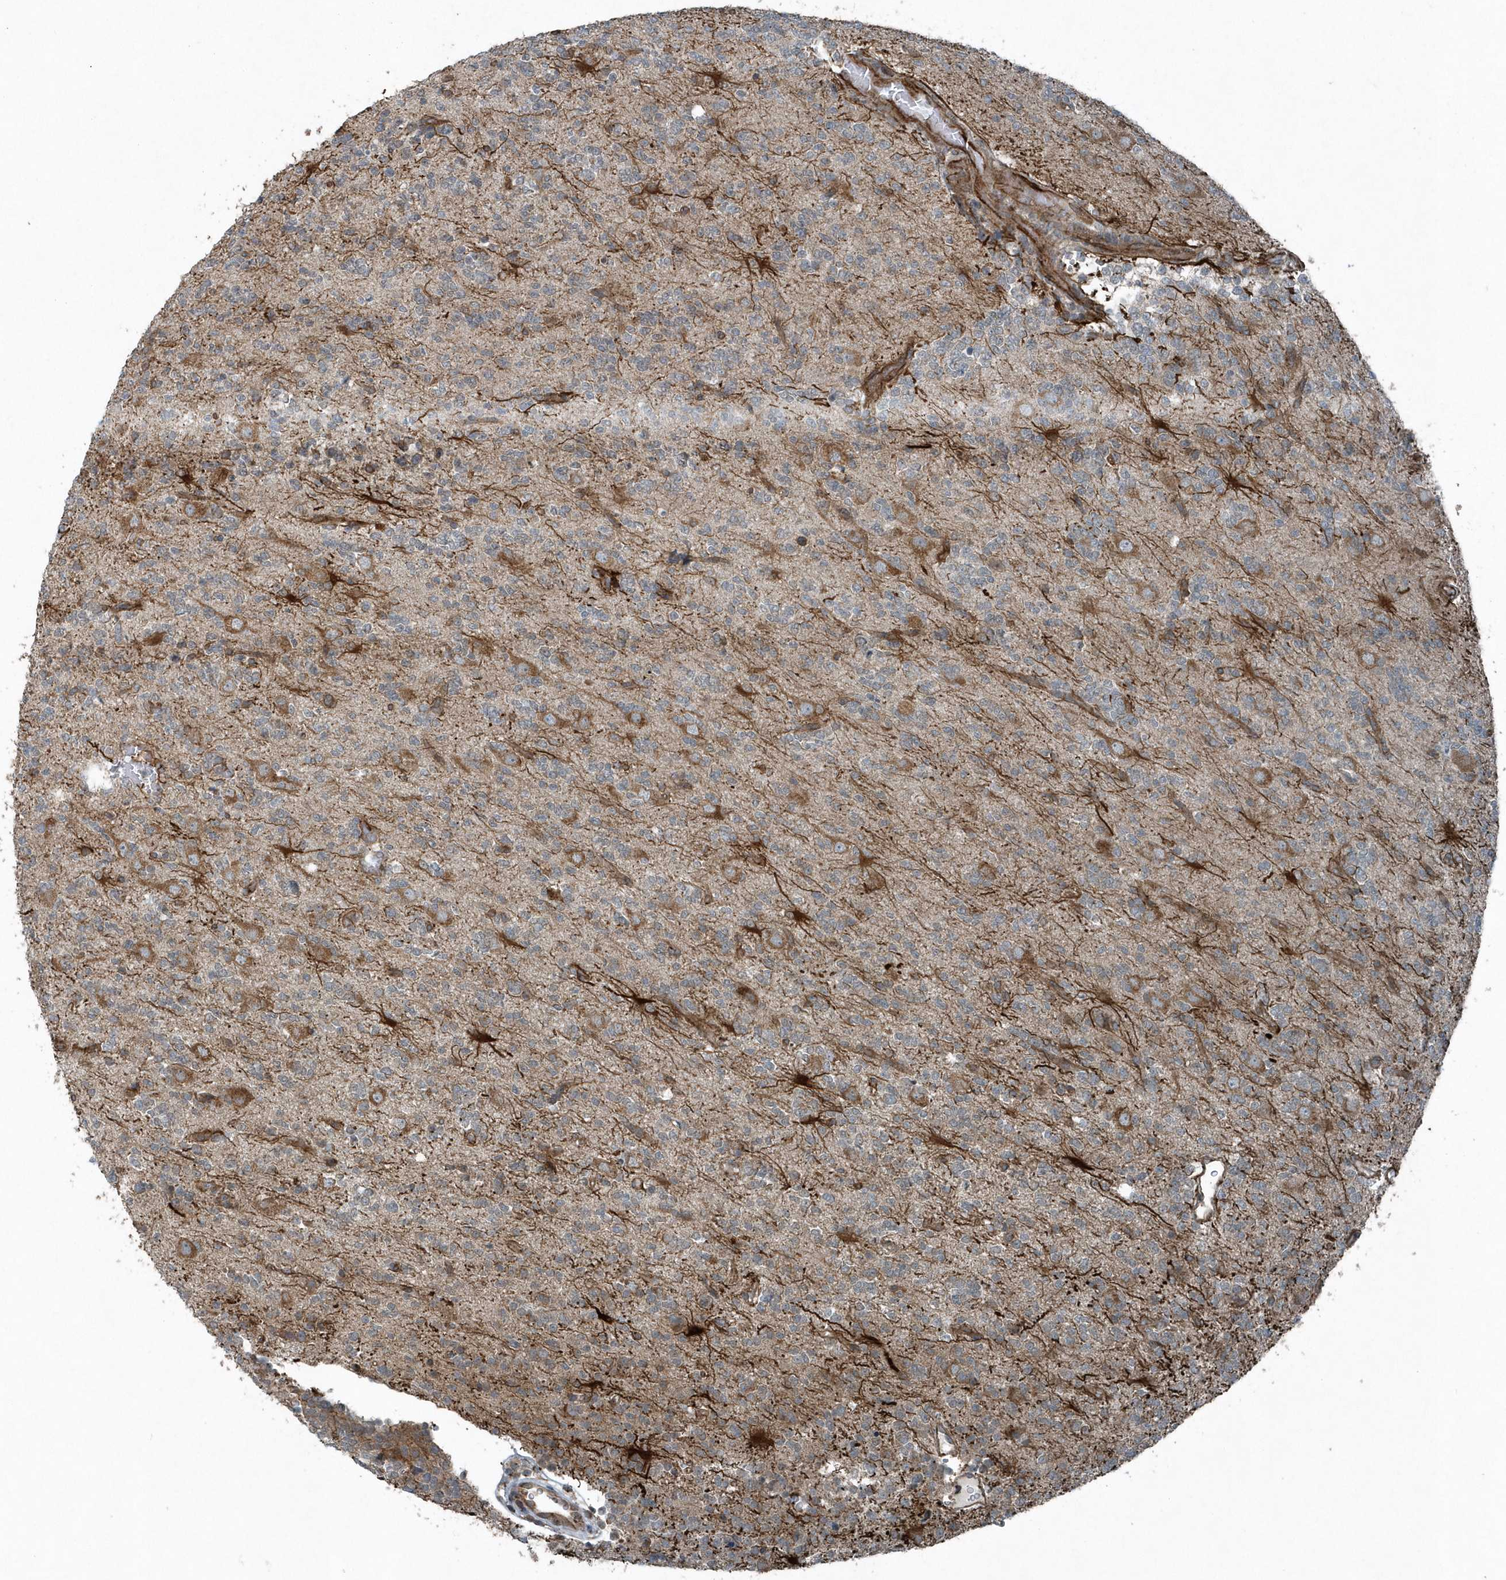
{"staining": {"intensity": "negative", "quantity": "none", "location": "none"}, "tissue": "glioma", "cell_type": "Tumor cells", "image_type": "cancer", "snomed": [{"axis": "morphology", "description": "Glioma, malignant, High grade"}, {"axis": "topography", "description": "Brain"}], "caption": "The photomicrograph displays no significant expression in tumor cells of glioma.", "gene": "GCC2", "patient": {"sex": "female", "age": 62}}